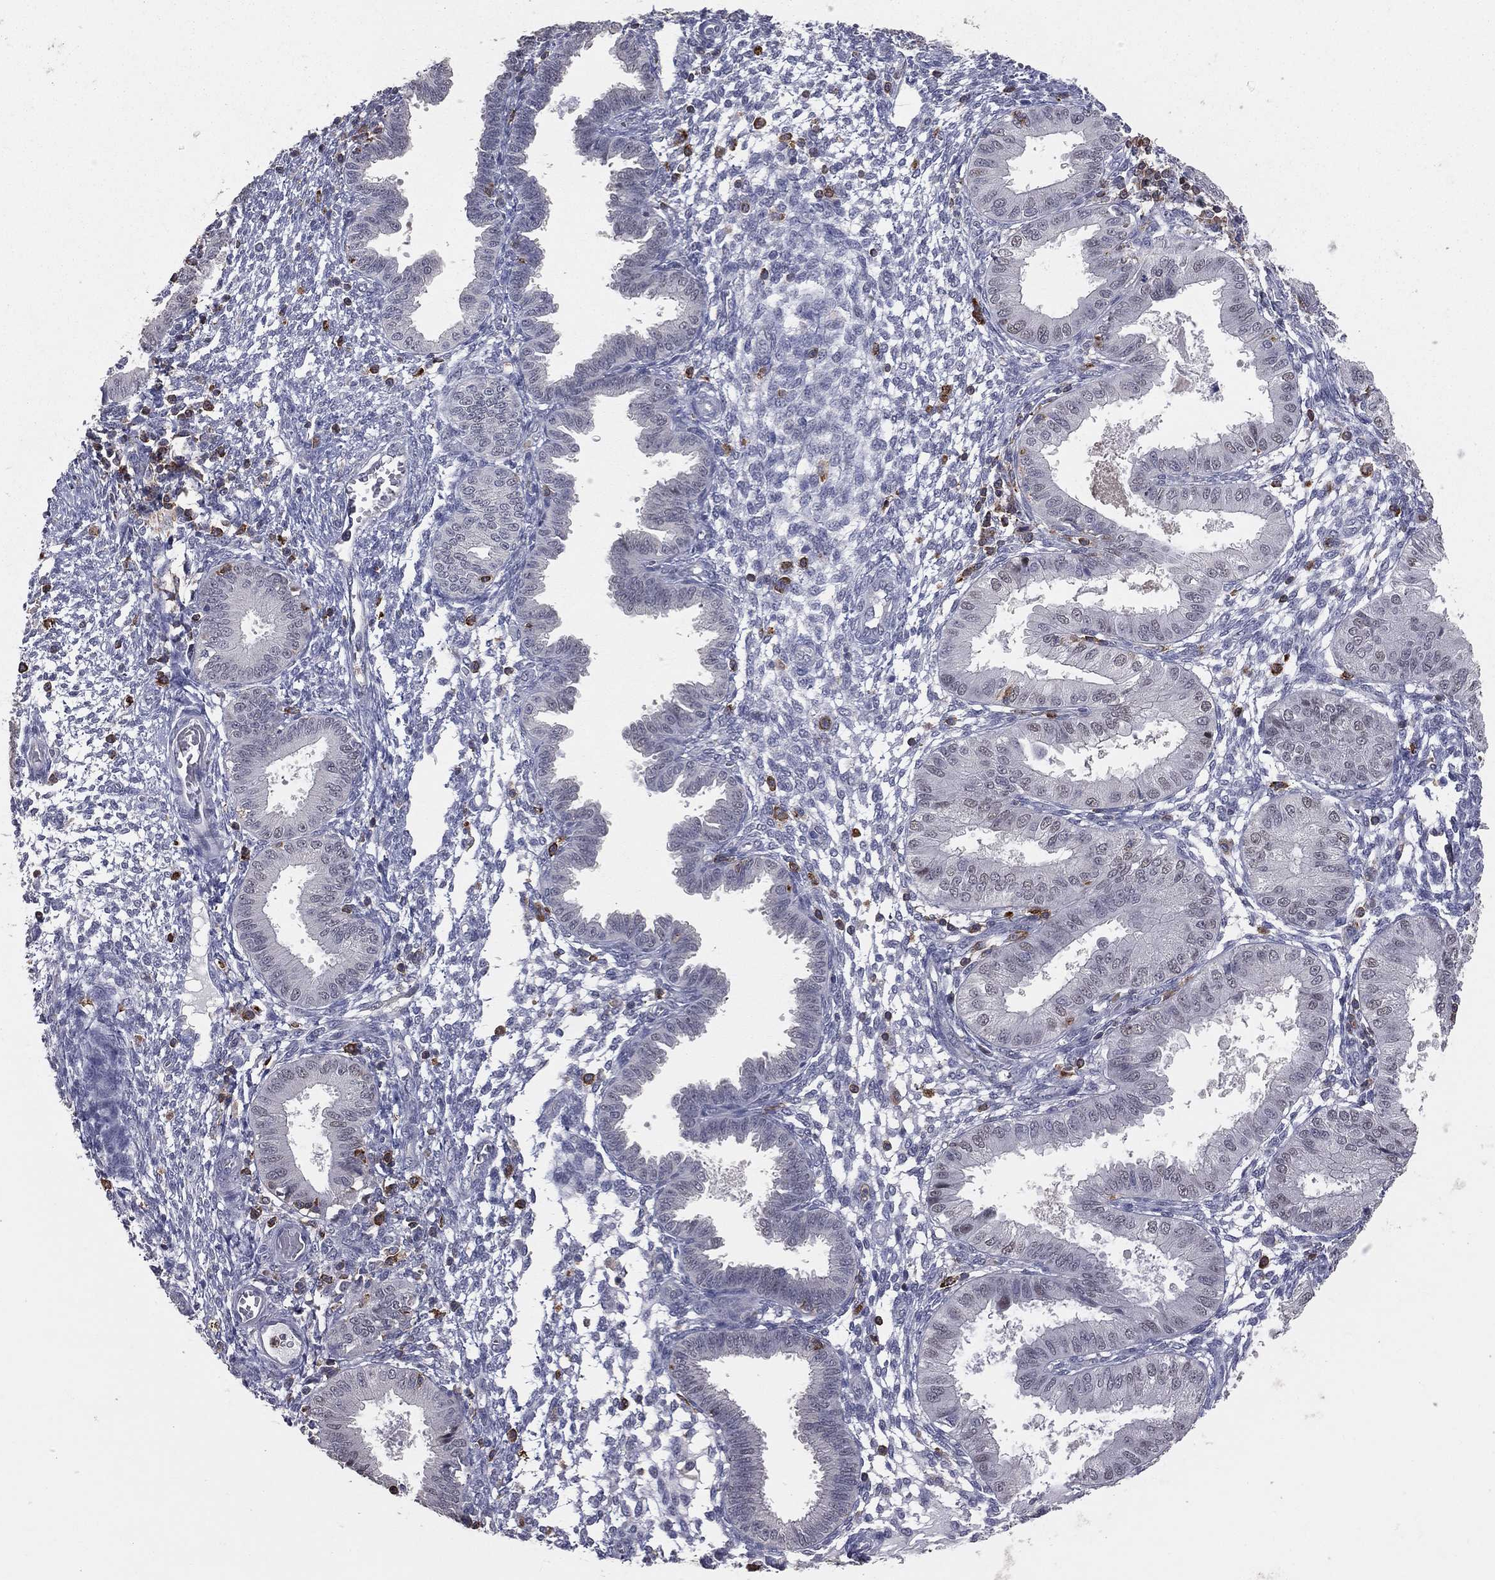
{"staining": {"intensity": "negative", "quantity": "none", "location": "none"}, "tissue": "endometrium", "cell_type": "Cells in endometrial stroma", "image_type": "normal", "snomed": [{"axis": "morphology", "description": "Normal tissue, NOS"}, {"axis": "topography", "description": "Endometrium"}], "caption": "This histopathology image is of unremarkable endometrium stained with immunohistochemistry to label a protein in brown with the nuclei are counter-stained blue. There is no expression in cells in endometrial stroma.", "gene": "PSTPIP1", "patient": {"sex": "female", "age": 43}}